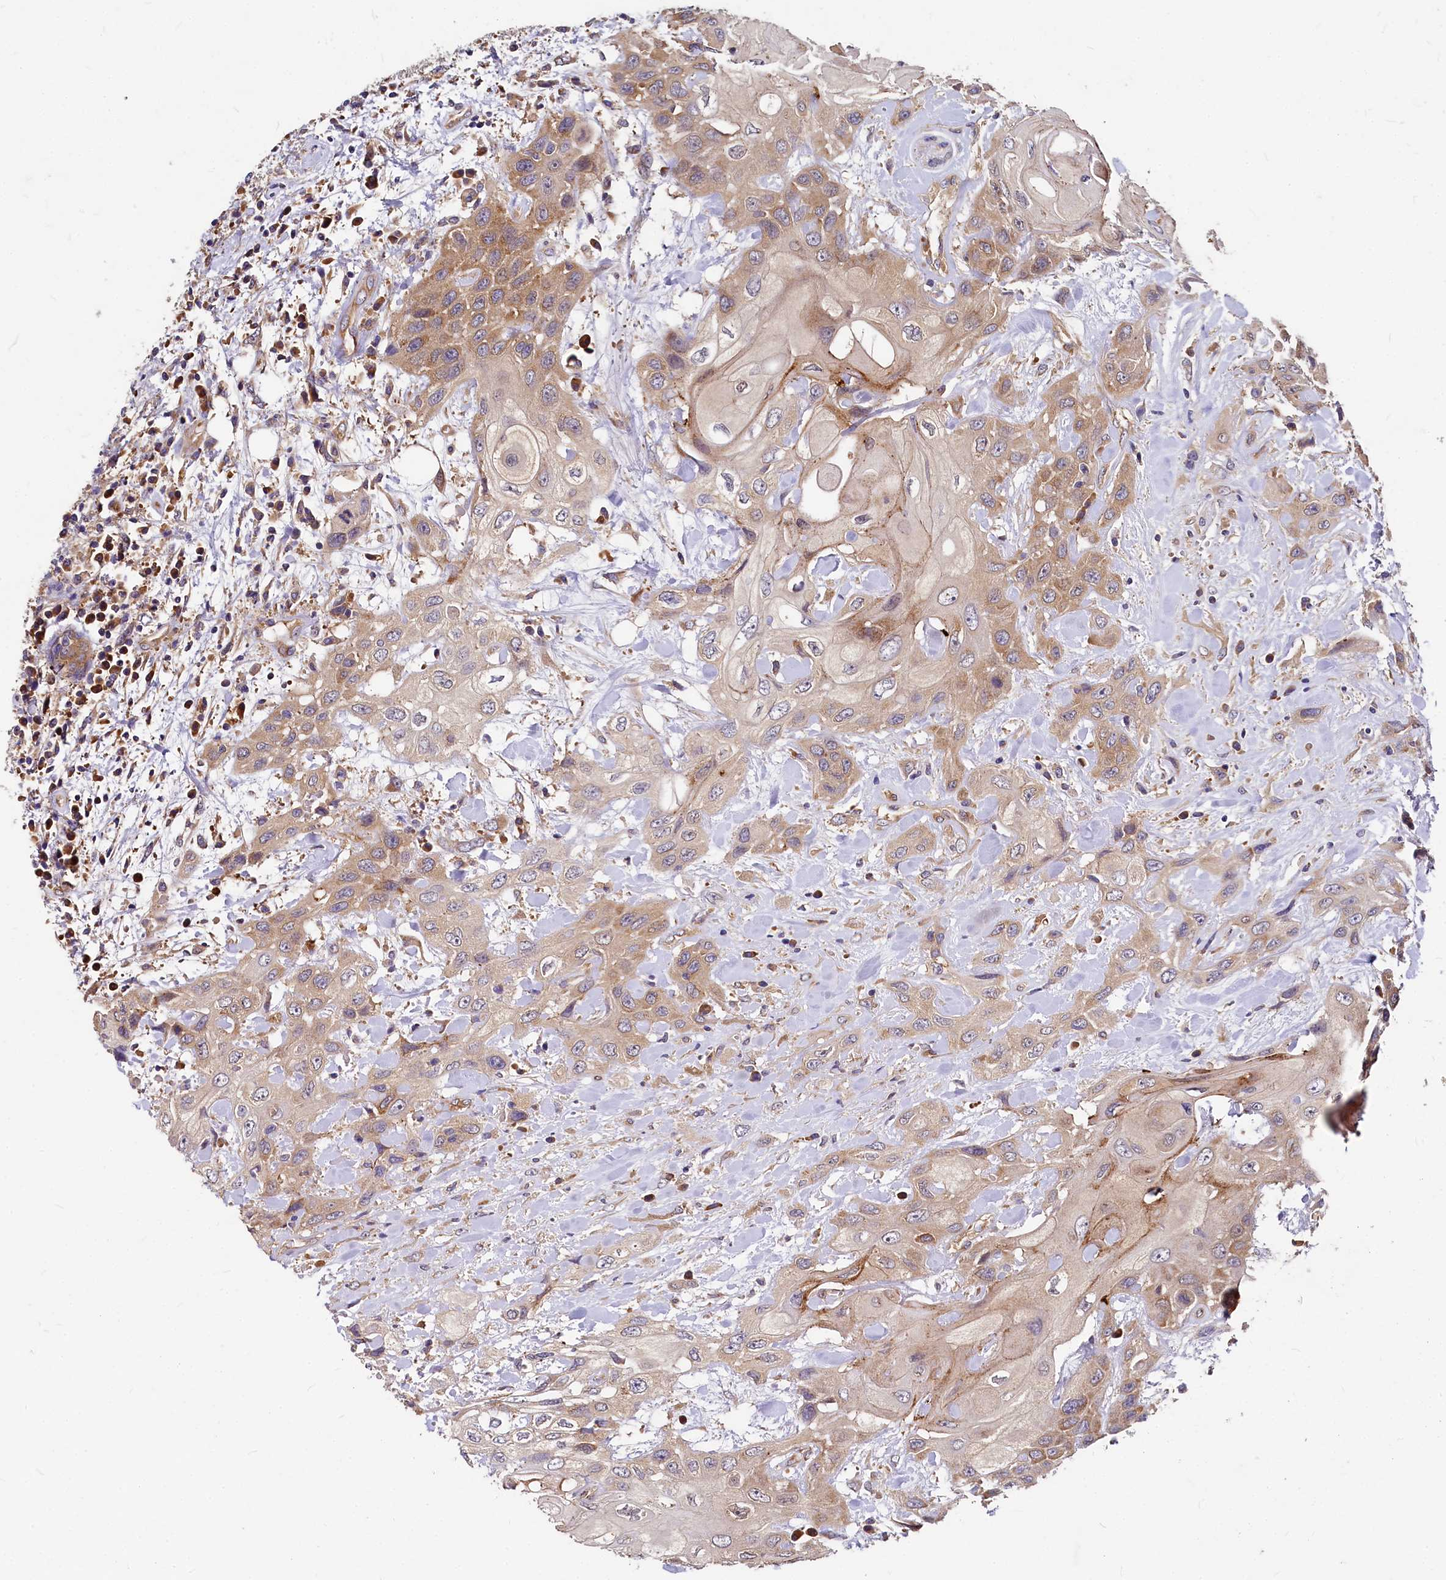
{"staining": {"intensity": "moderate", "quantity": ">75%", "location": "cytoplasmic/membranous"}, "tissue": "head and neck cancer", "cell_type": "Tumor cells", "image_type": "cancer", "snomed": [{"axis": "morphology", "description": "Squamous cell carcinoma, NOS"}, {"axis": "topography", "description": "Head-Neck"}], "caption": "About >75% of tumor cells in squamous cell carcinoma (head and neck) reveal moderate cytoplasmic/membranous protein expression as visualized by brown immunohistochemical staining.", "gene": "EIF2B2", "patient": {"sex": "female", "age": 43}}